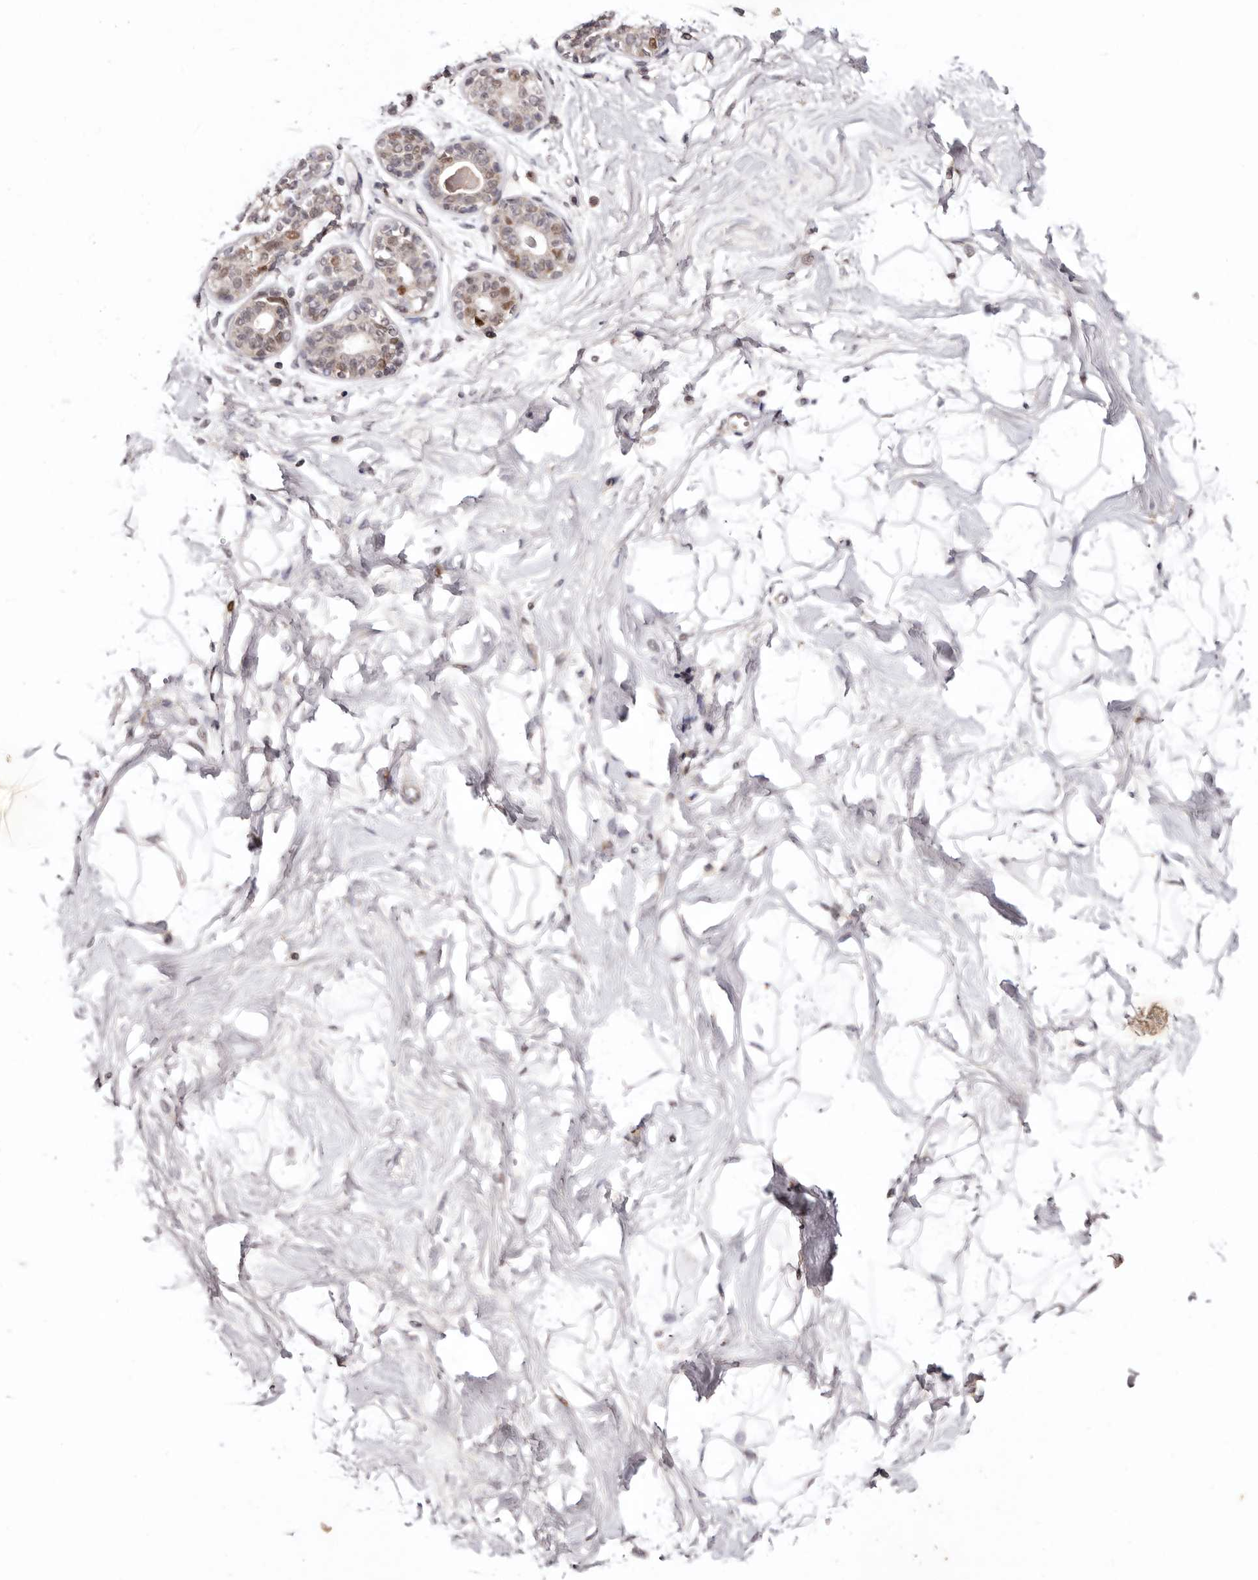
{"staining": {"intensity": "negative", "quantity": "none", "location": "none"}, "tissue": "breast", "cell_type": "Adipocytes", "image_type": "normal", "snomed": [{"axis": "morphology", "description": "Normal tissue, NOS"}, {"axis": "topography", "description": "Breast"}], "caption": "Immunohistochemistry (IHC) of normal breast demonstrates no staining in adipocytes. The staining was performed using DAB (3,3'-diaminobenzidine) to visualize the protein expression in brown, while the nuclei were stained in blue with hematoxylin (Magnification: 20x).", "gene": "NOTCH1", "patient": {"sex": "female", "age": 45}}